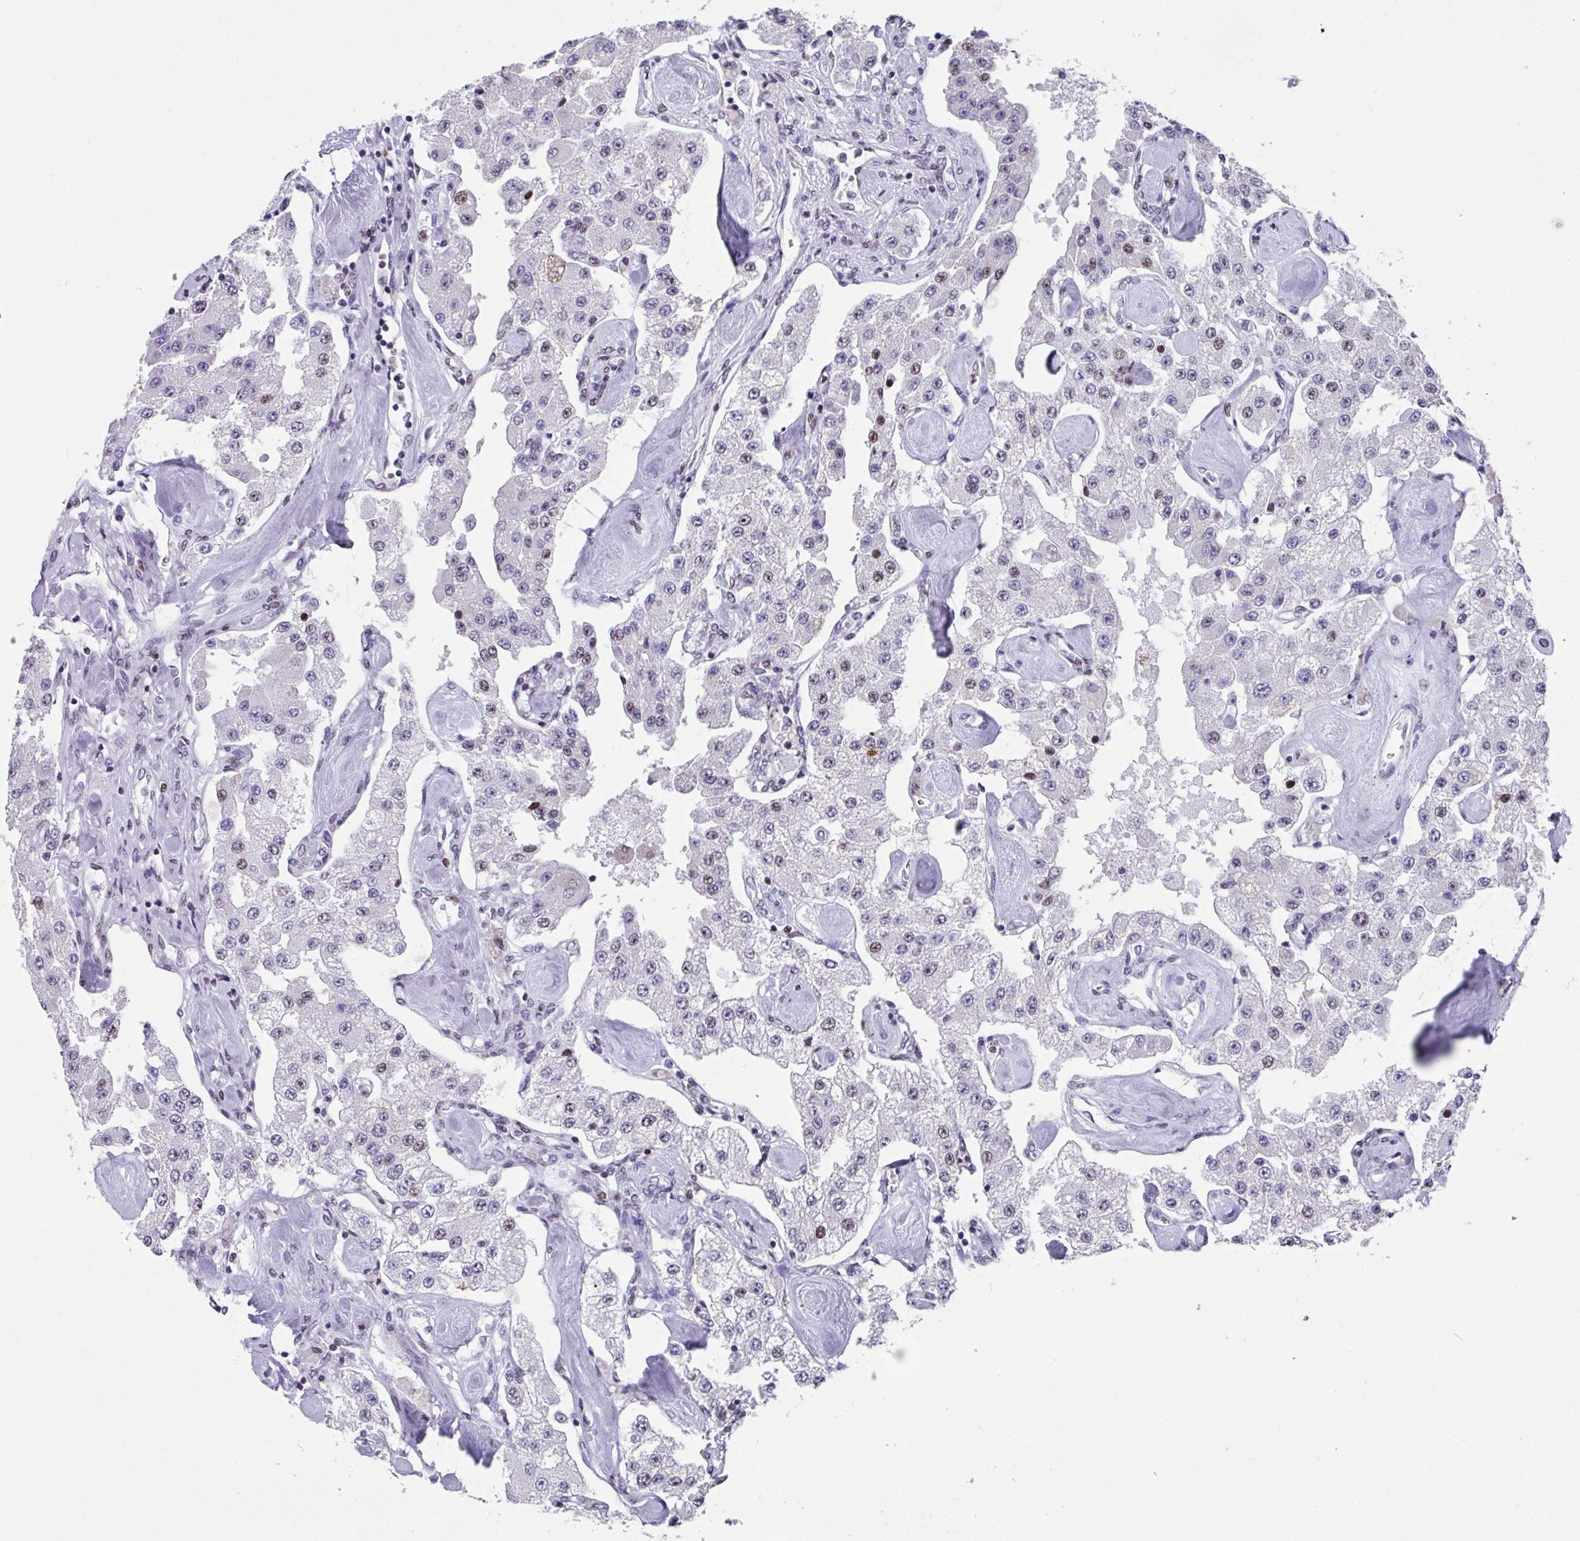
{"staining": {"intensity": "weak", "quantity": "25%-75%", "location": "nuclear"}, "tissue": "carcinoid", "cell_type": "Tumor cells", "image_type": "cancer", "snomed": [{"axis": "morphology", "description": "Carcinoid, malignant, NOS"}, {"axis": "topography", "description": "Pancreas"}], "caption": "IHC (DAB) staining of human carcinoid demonstrates weak nuclear protein staining in approximately 25%-75% of tumor cells. IHC stains the protein of interest in brown and the nuclei are stained blue.", "gene": "TCF3", "patient": {"sex": "male", "age": 41}}